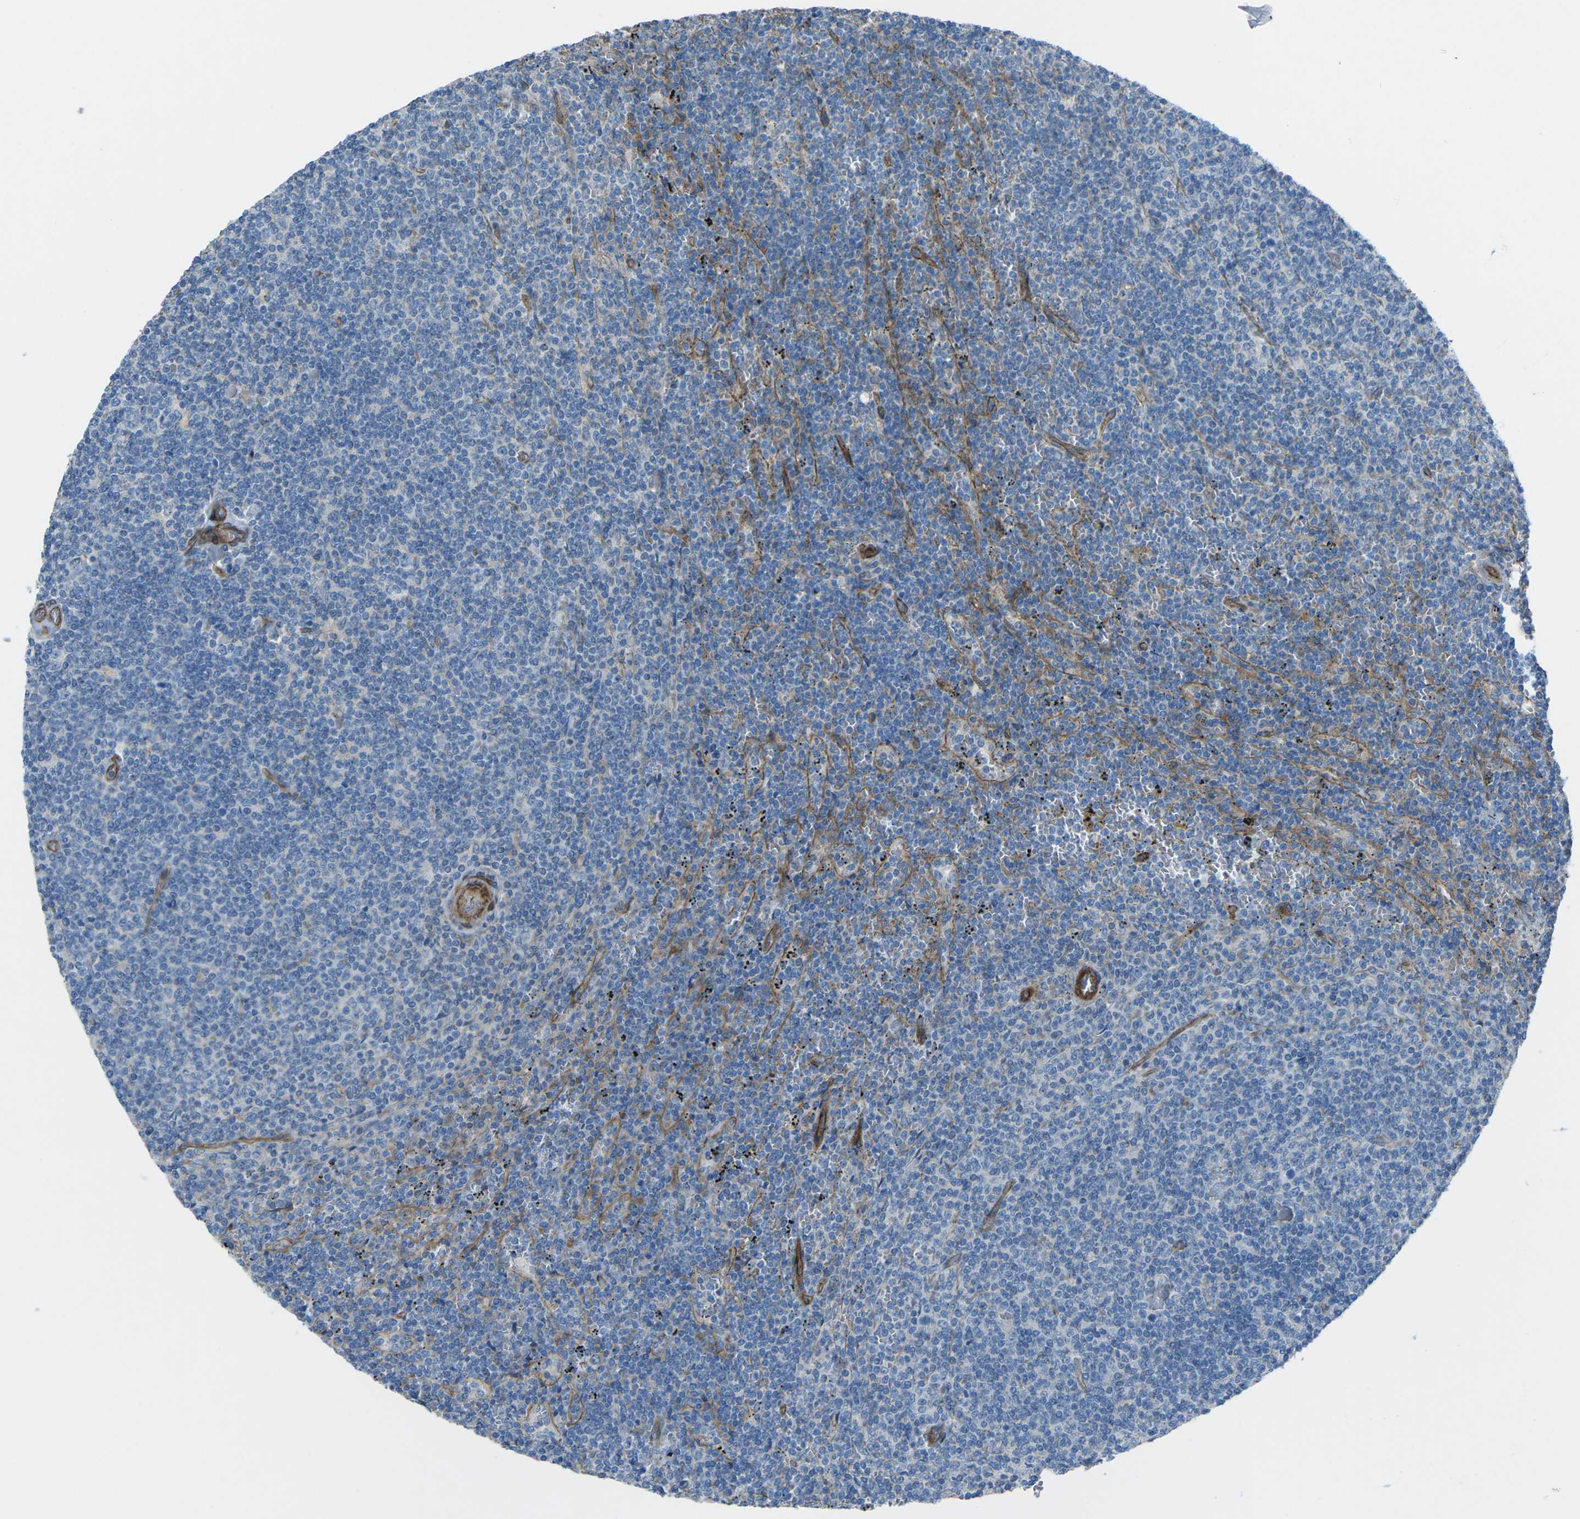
{"staining": {"intensity": "negative", "quantity": "none", "location": "none"}, "tissue": "lymphoma", "cell_type": "Tumor cells", "image_type": "cancer", "snomed": [{"axis": "morphology", "description": "Malignant lymphoma, non-Hodgkin's type, Low grade"}, {"axis": "topography", "description": "Spleen"}], "caption": "Tumor cells are negative for brown protein staining in low-grade malignant lymphoma, non-Hodgkin's type.", "gene": "UTRN", "patient": {"sex": "female", "age": 50}}